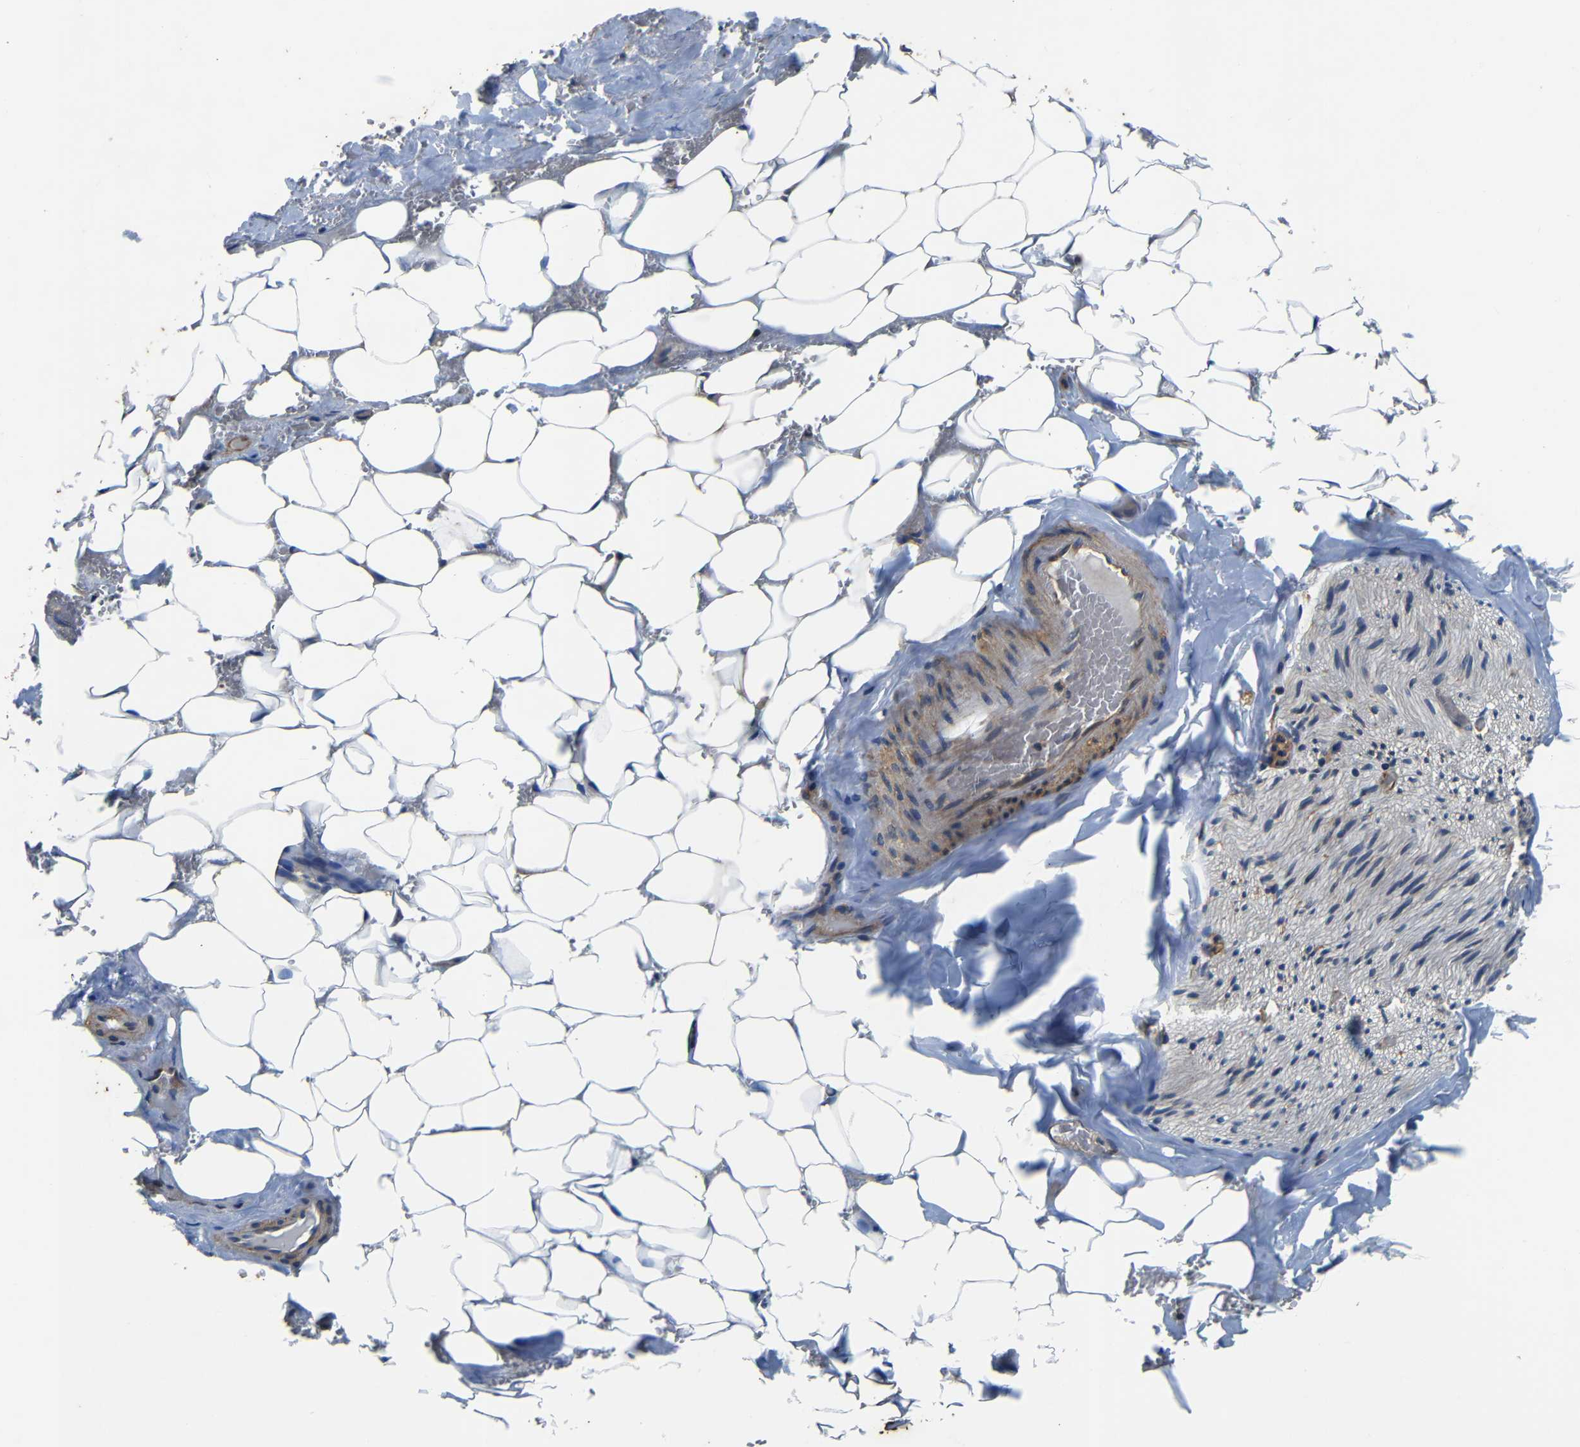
{"staining": {"intensity": "weak", "quantity": ">75%", "location": "cytoplasmic/membranous"}, "tissue": "adipose tissue", "cell_type": "Adipocytes", "image_type": "normal", "snomed": [{"axis": "morphology", "description": "Normal tissue, NOS"}, {"axis": "topography", "description": "Peripheral nerve tissue"}], "caption": "An immunohistochemistry (IHC) image of benign tissue is shown. Protein staining in brown highlights weak cytoplasmic/membranous positivity in adipose tissue within adipocytes.", "gene": "CNR2", "patient": {"sex": "male", "age": 70}}